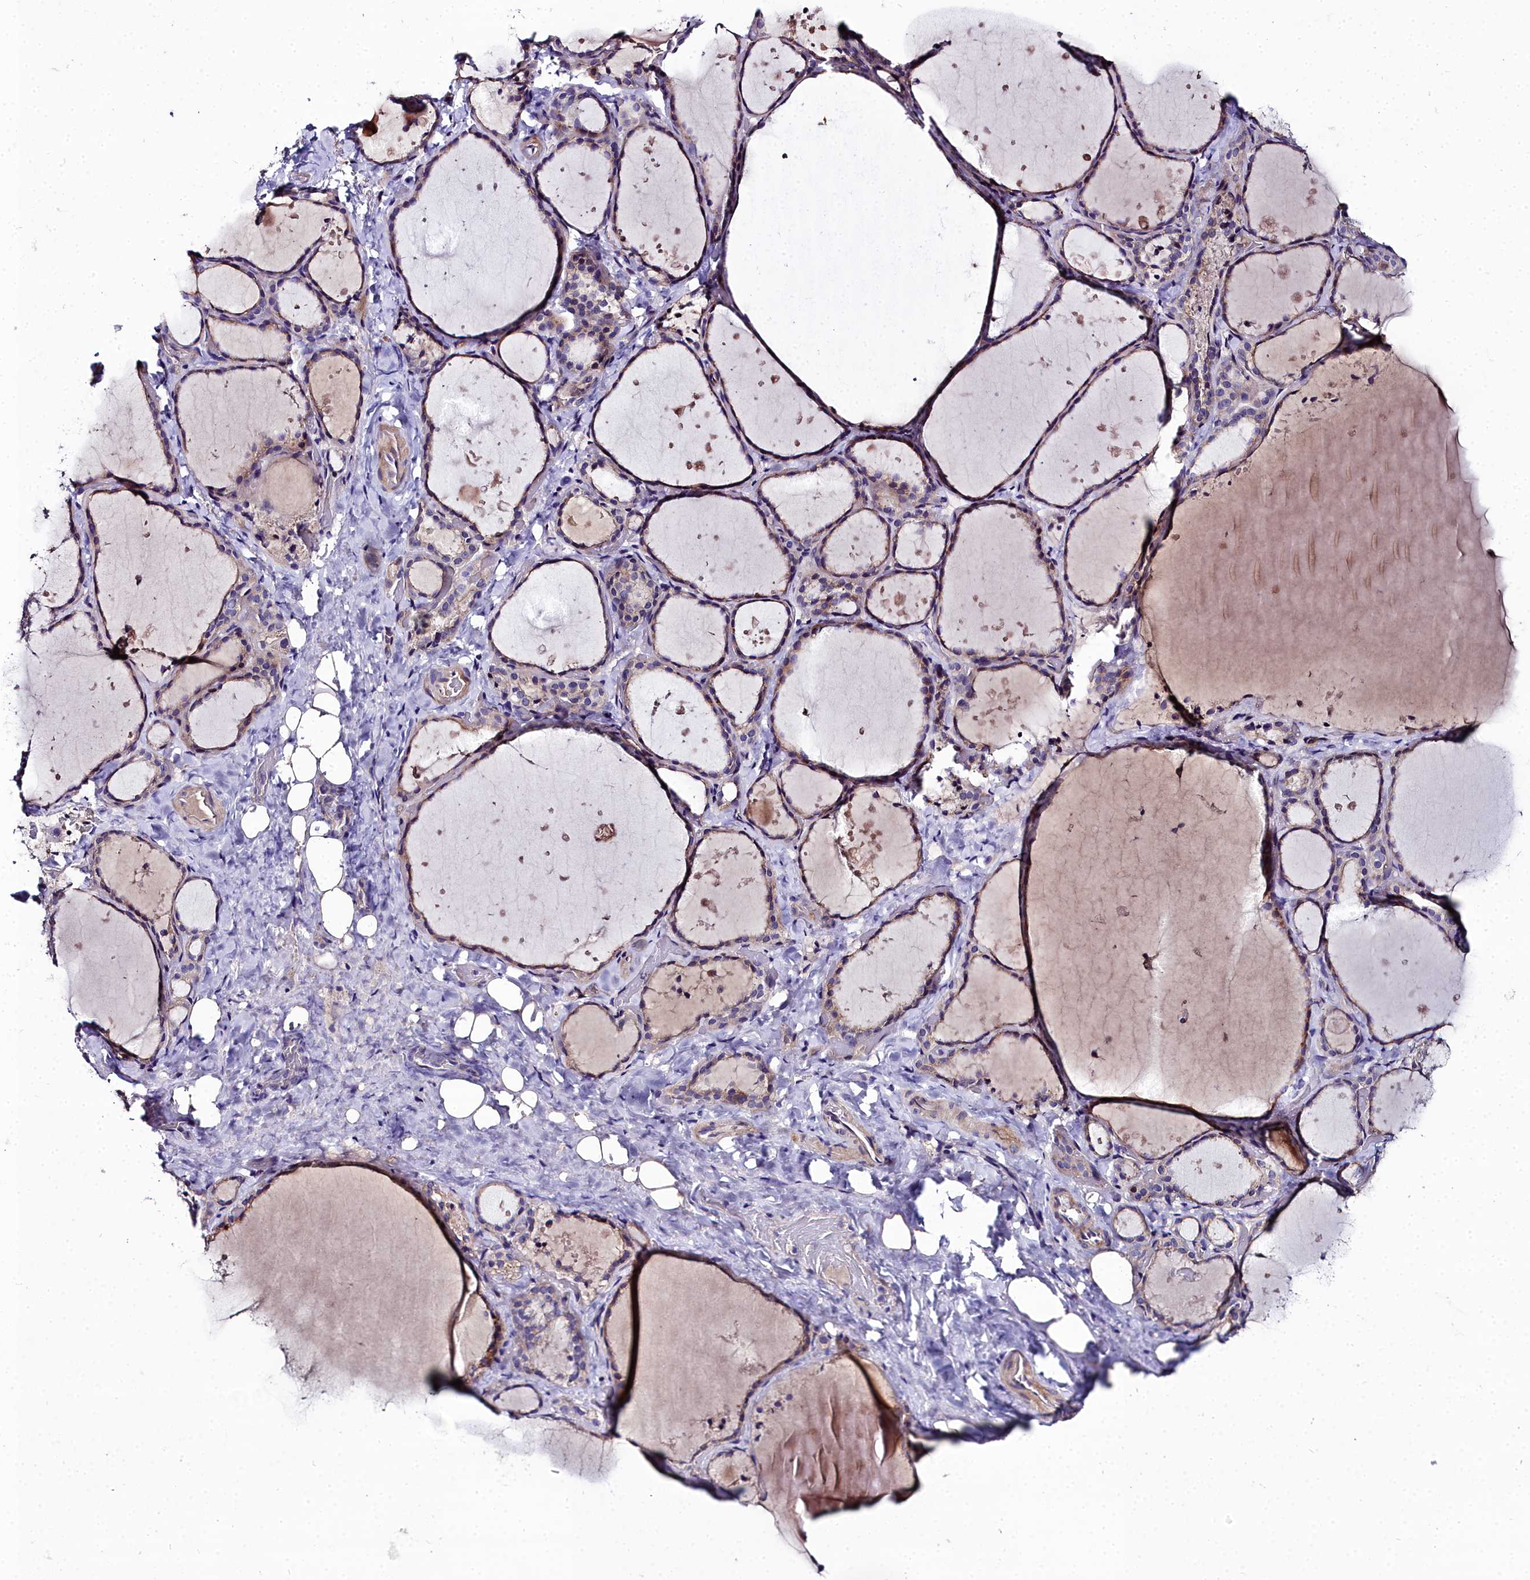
{"staining": {"intensity": "moderate", "quantity": ">75%", "location": "cytoplasmic/membranous"}, "tissue": "thyroid gland", "cell_type": "Glandular cells", "image_type": "normal", "snomed": [{"axis": "morphology", "description": "Normal tissue, NOS"}, {"axis": "topography", "description": "Thyroid gland"}], "caption": "This is a histology image of immunohistochemistry (IHC) staining of normal thyroid gland, which shows moderate staining in the cytoplasmic/membranous of glandular cells.", "gene": "NT5M", "patient": {"sex": "female", "age": 44}}